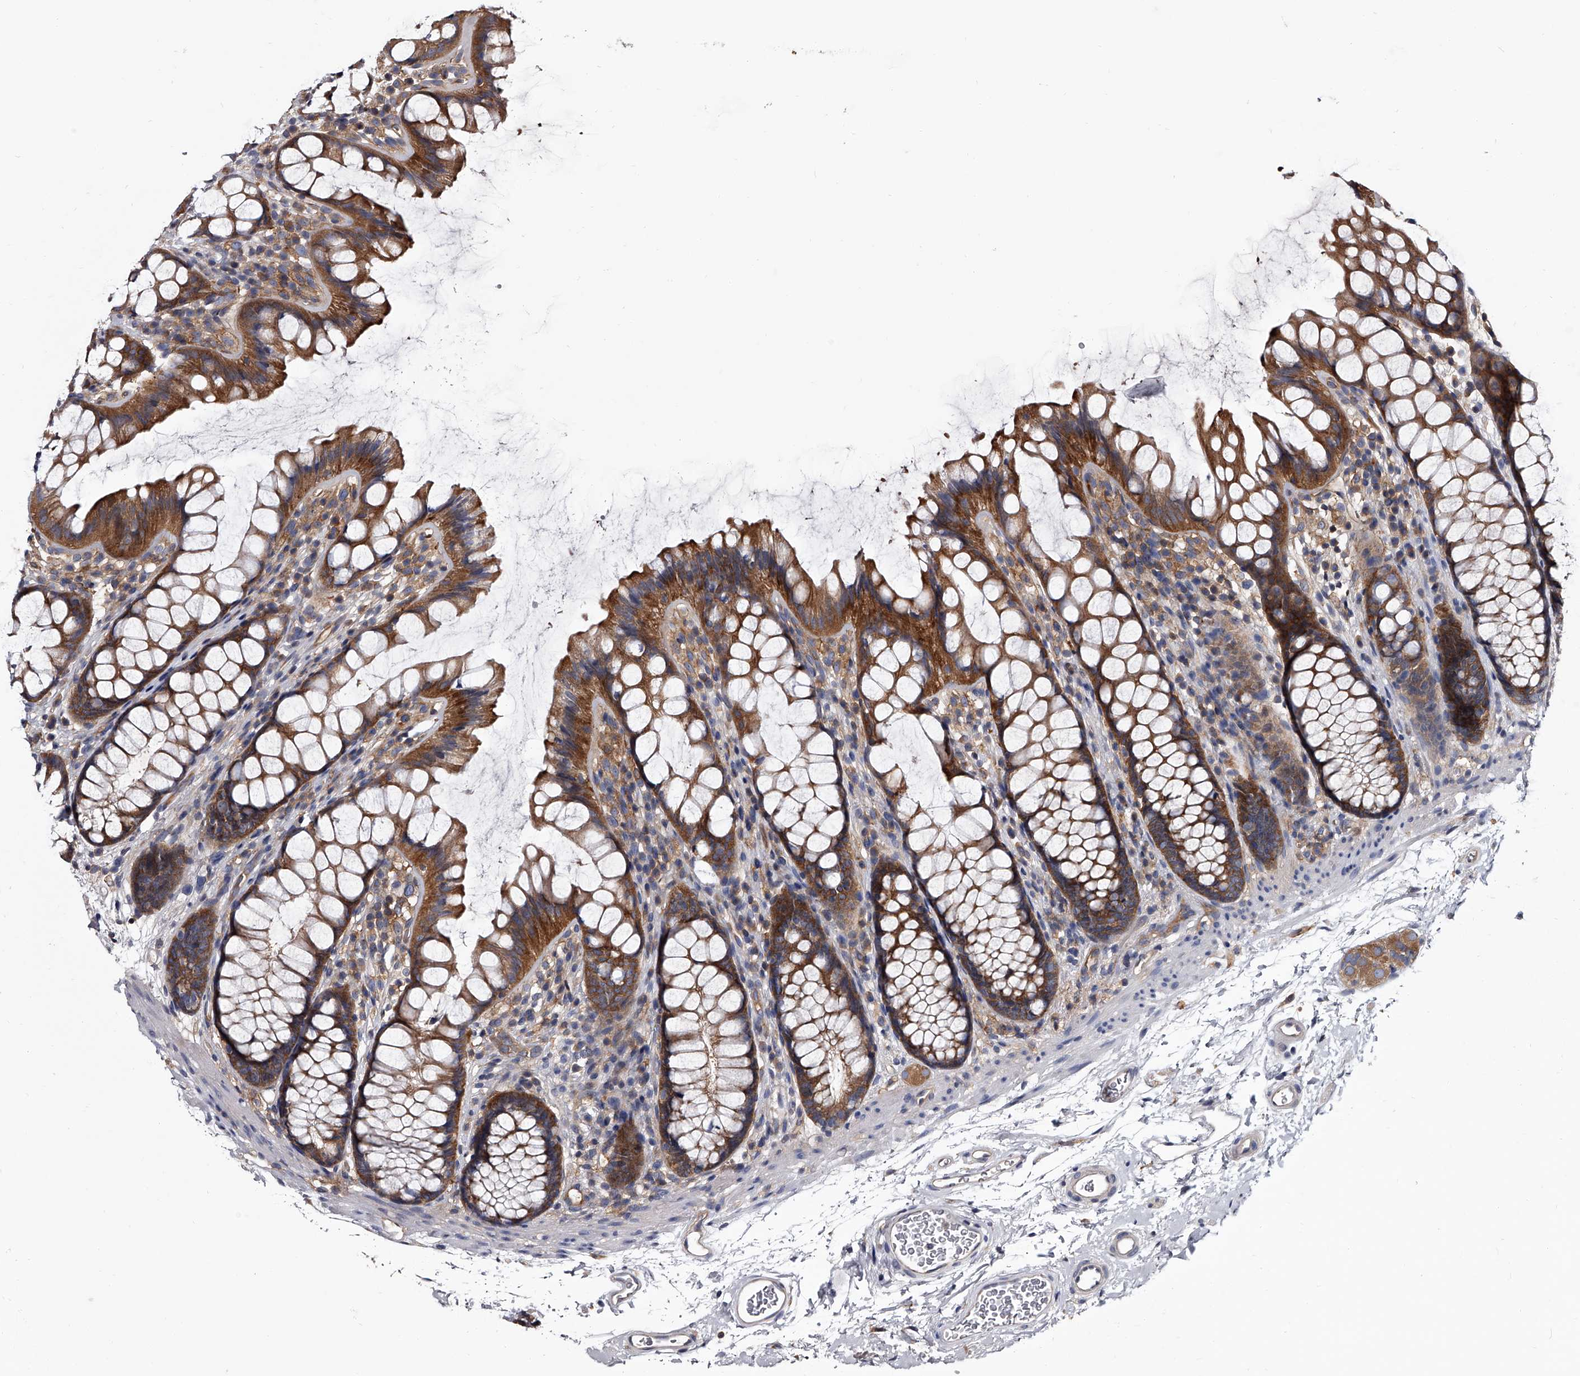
{"staining": {"intensity": "moderate", "quantity": ">75%", "location": "cytoplasmic/membranous"}, "tissue": "rectum", "cell_type": "Glandular cells", "image_type": "normal", "snomed": [{"axis": "morphology", "description": "Normal tissue, NOS"}, {"axis": "topography", "description": "Rectum"}], "caption": "High-power microscopy captured an IHC photomicrograph of normal rectum, revealing moderate cytoplasmic/membranous staining in about >75% of glandular cells. The protein is stained brown, and the nuclei are stained in blue (DAB (3,3'-diaminobenzidine) IHC with brightfield microscopy, high magnification).", "gene": "GAPVD1", "patient": {"sex": "female", "age": 65}}